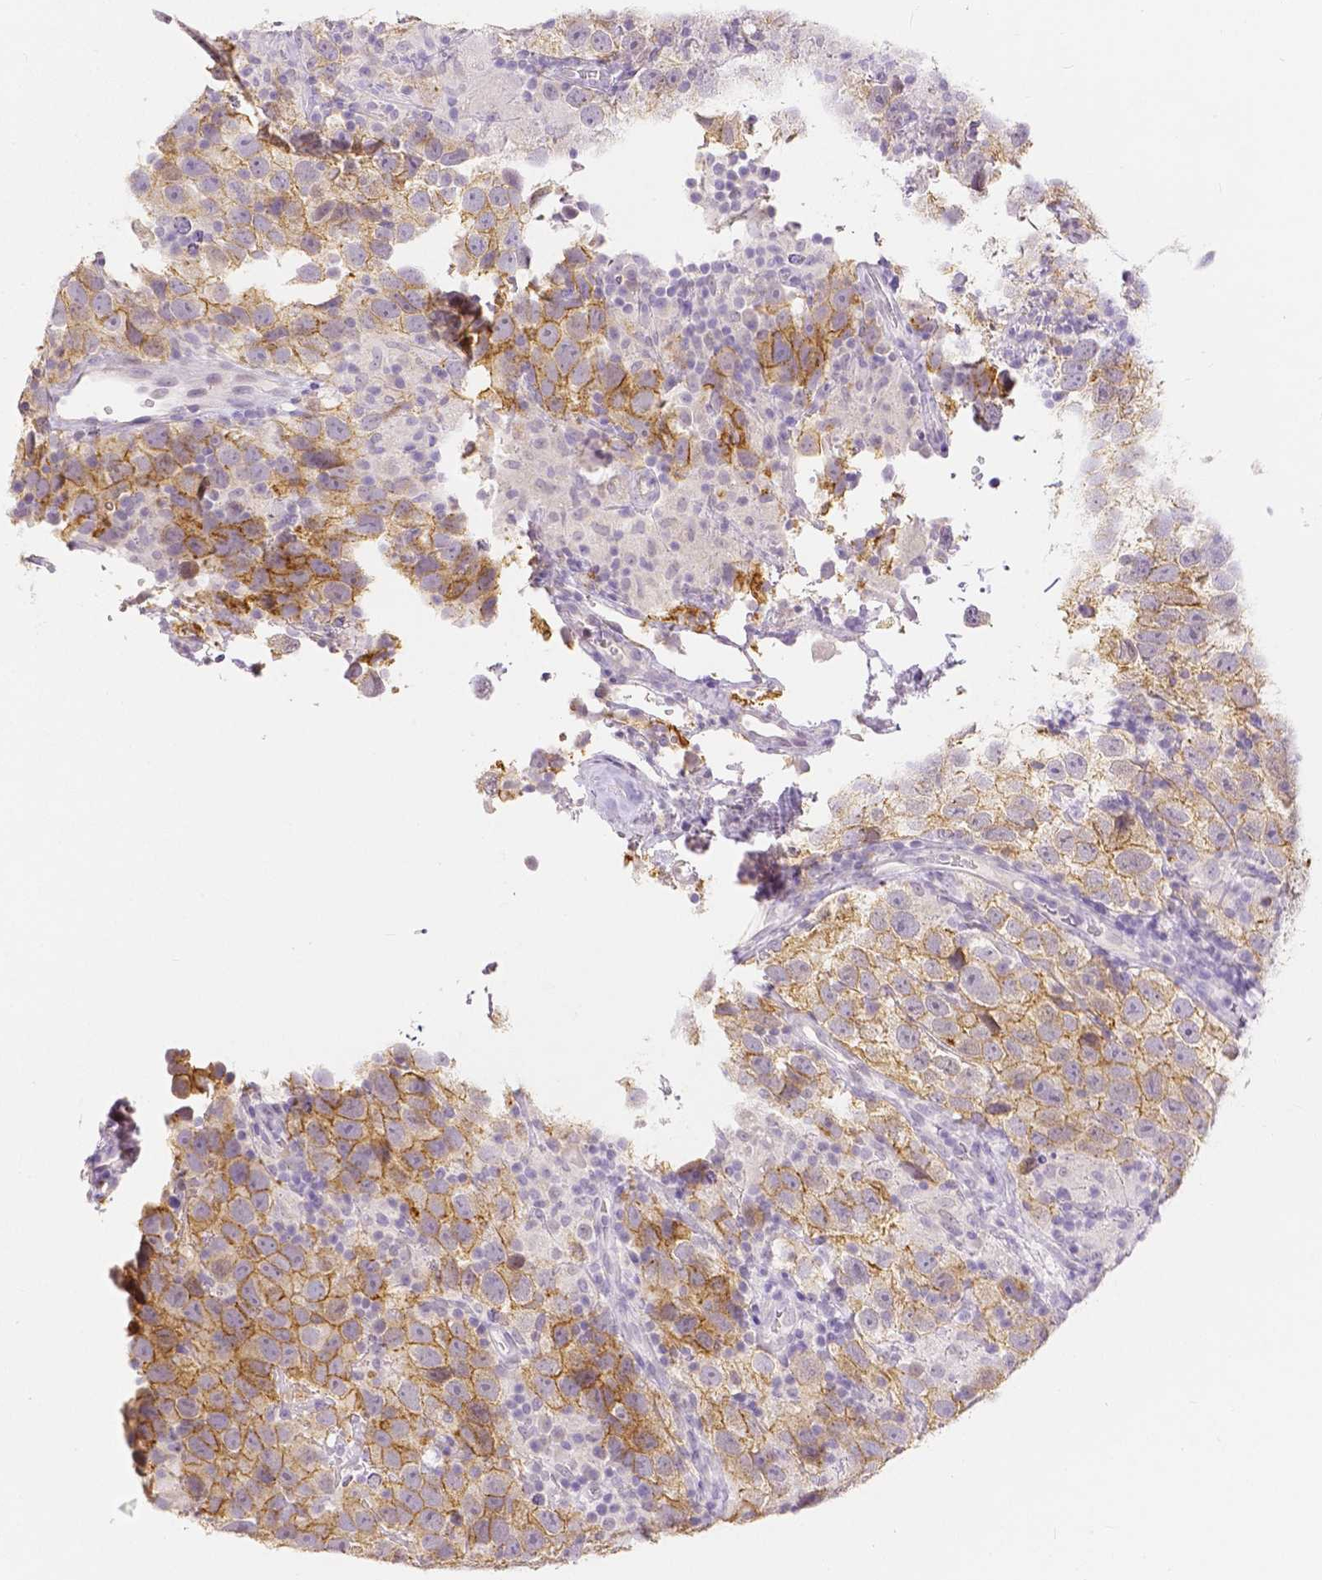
{"staining": {"intensity": "moderate", "quantity": ">75%", "location": "cytoplasmic/membranous"}, "tissue": "testis cancer", "cell_type": "Tumor cells", "image_type": "cancer", "snomed": [{"axis": "morphology", "description": "Seminoma, NOS"}, {"axis": "topography", "description": "Testis"}], "caption": "Immunohistochemistry (IHC) photomicrograph of human testis cancer stained for a protein (brown), which exhibits medium levels of moderate cytoplasmic/membranous staining in approximately >75% of tumor cells.", "gene": "OCLN", "patient": {"sex": "male", "age": 26}}